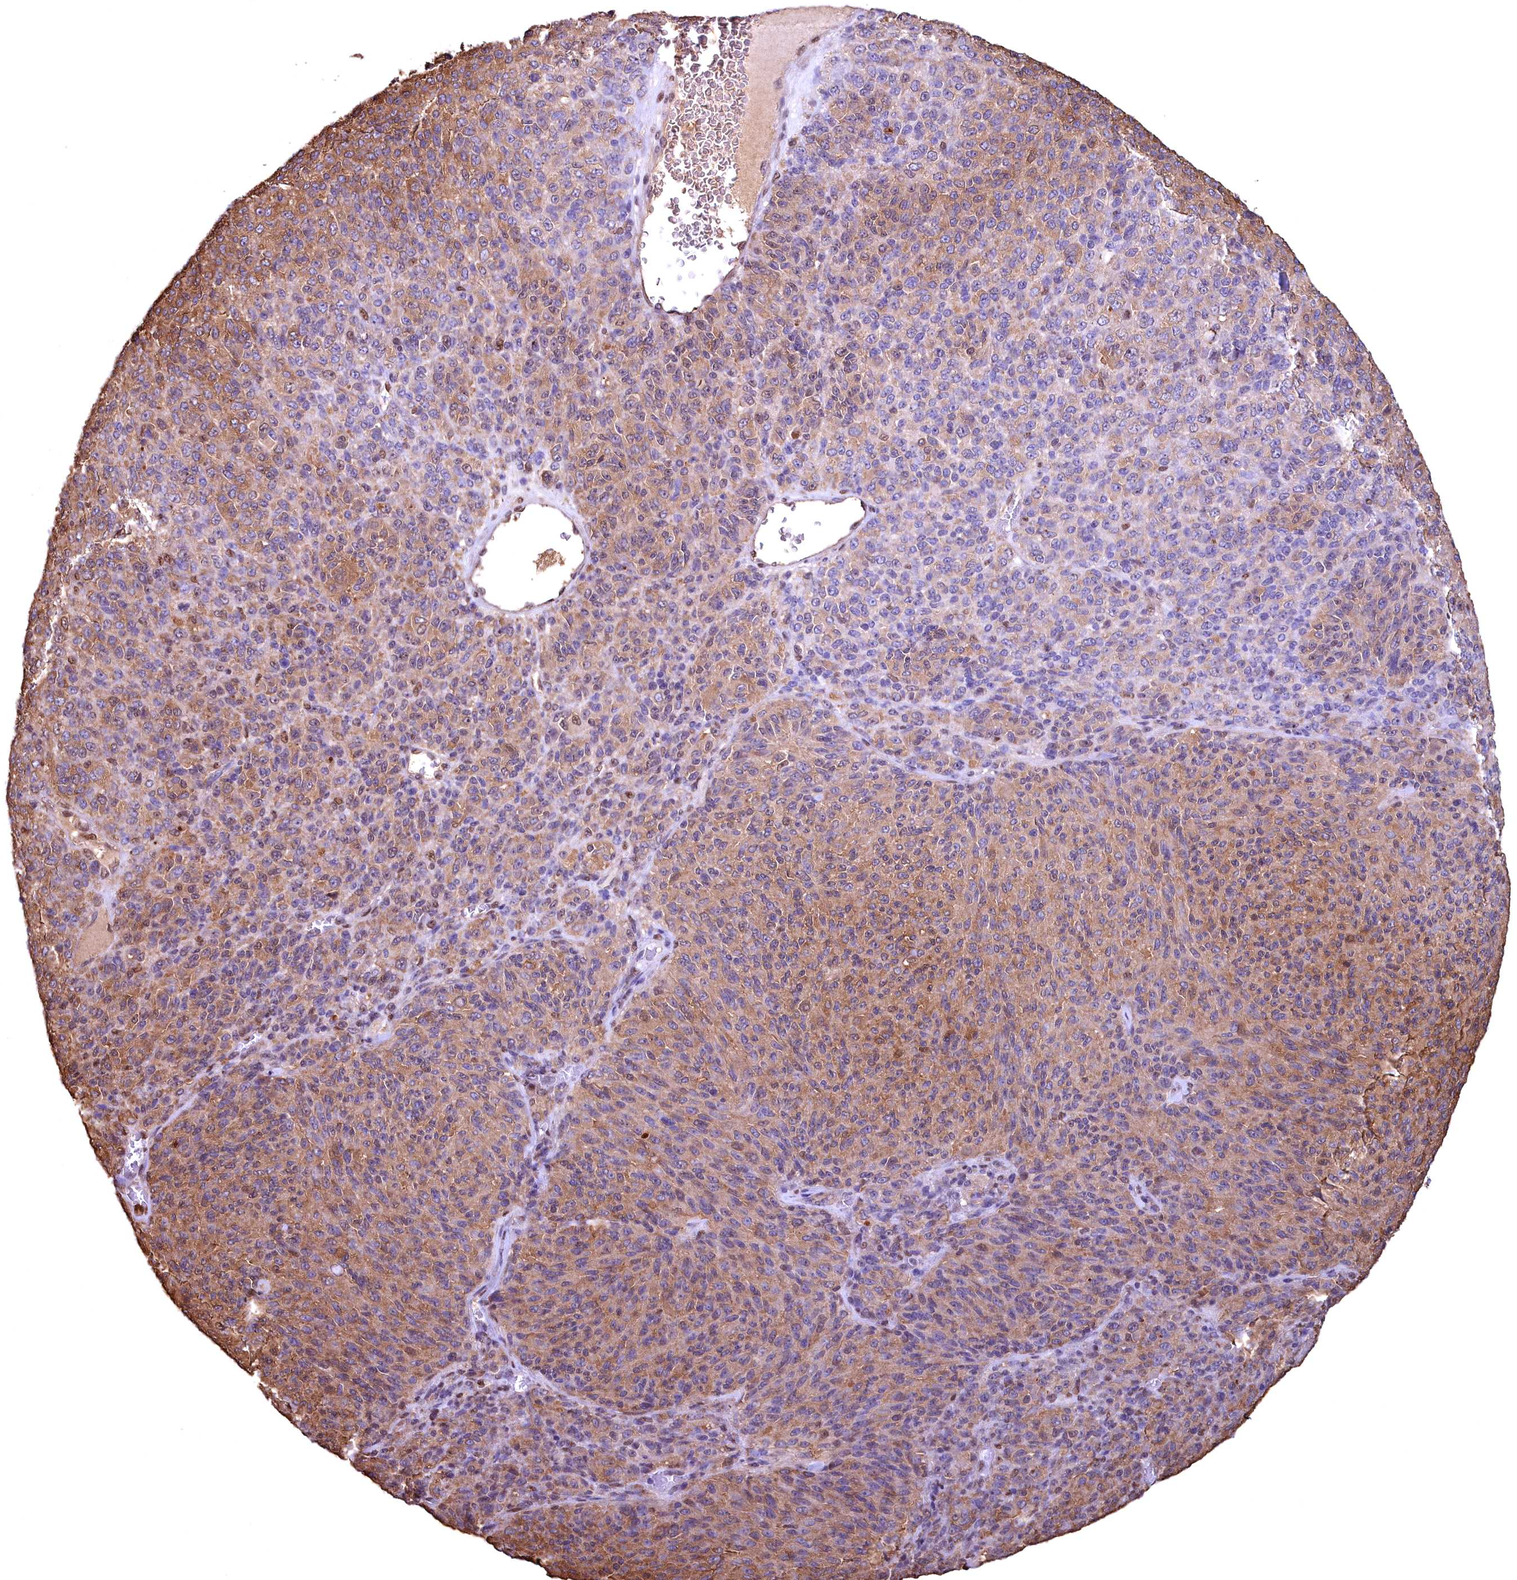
{"staining": {"intensity": "moderate", "quantity": ">75%", "location": "cytoplasmic/membranous"}, "tissue": "melanoma", "cell_type": "Tumor cells", "image_type": "cancer", "snomed": [{"axis": "morphology", "description": "Malignant melanoma, Metastatic site"}, {"axis": "topography", "description": "Brain"}], "caption": "IHC photomicrograph of malignant melanoma (metastatic site) stained for a protein (brown), which demonstrates medium levels of moderate cytoplasmic/membranous expression in about >75% of tumor cells.", "gene": "GAPDH", "patient": {"sex": "female", "age": 56}}